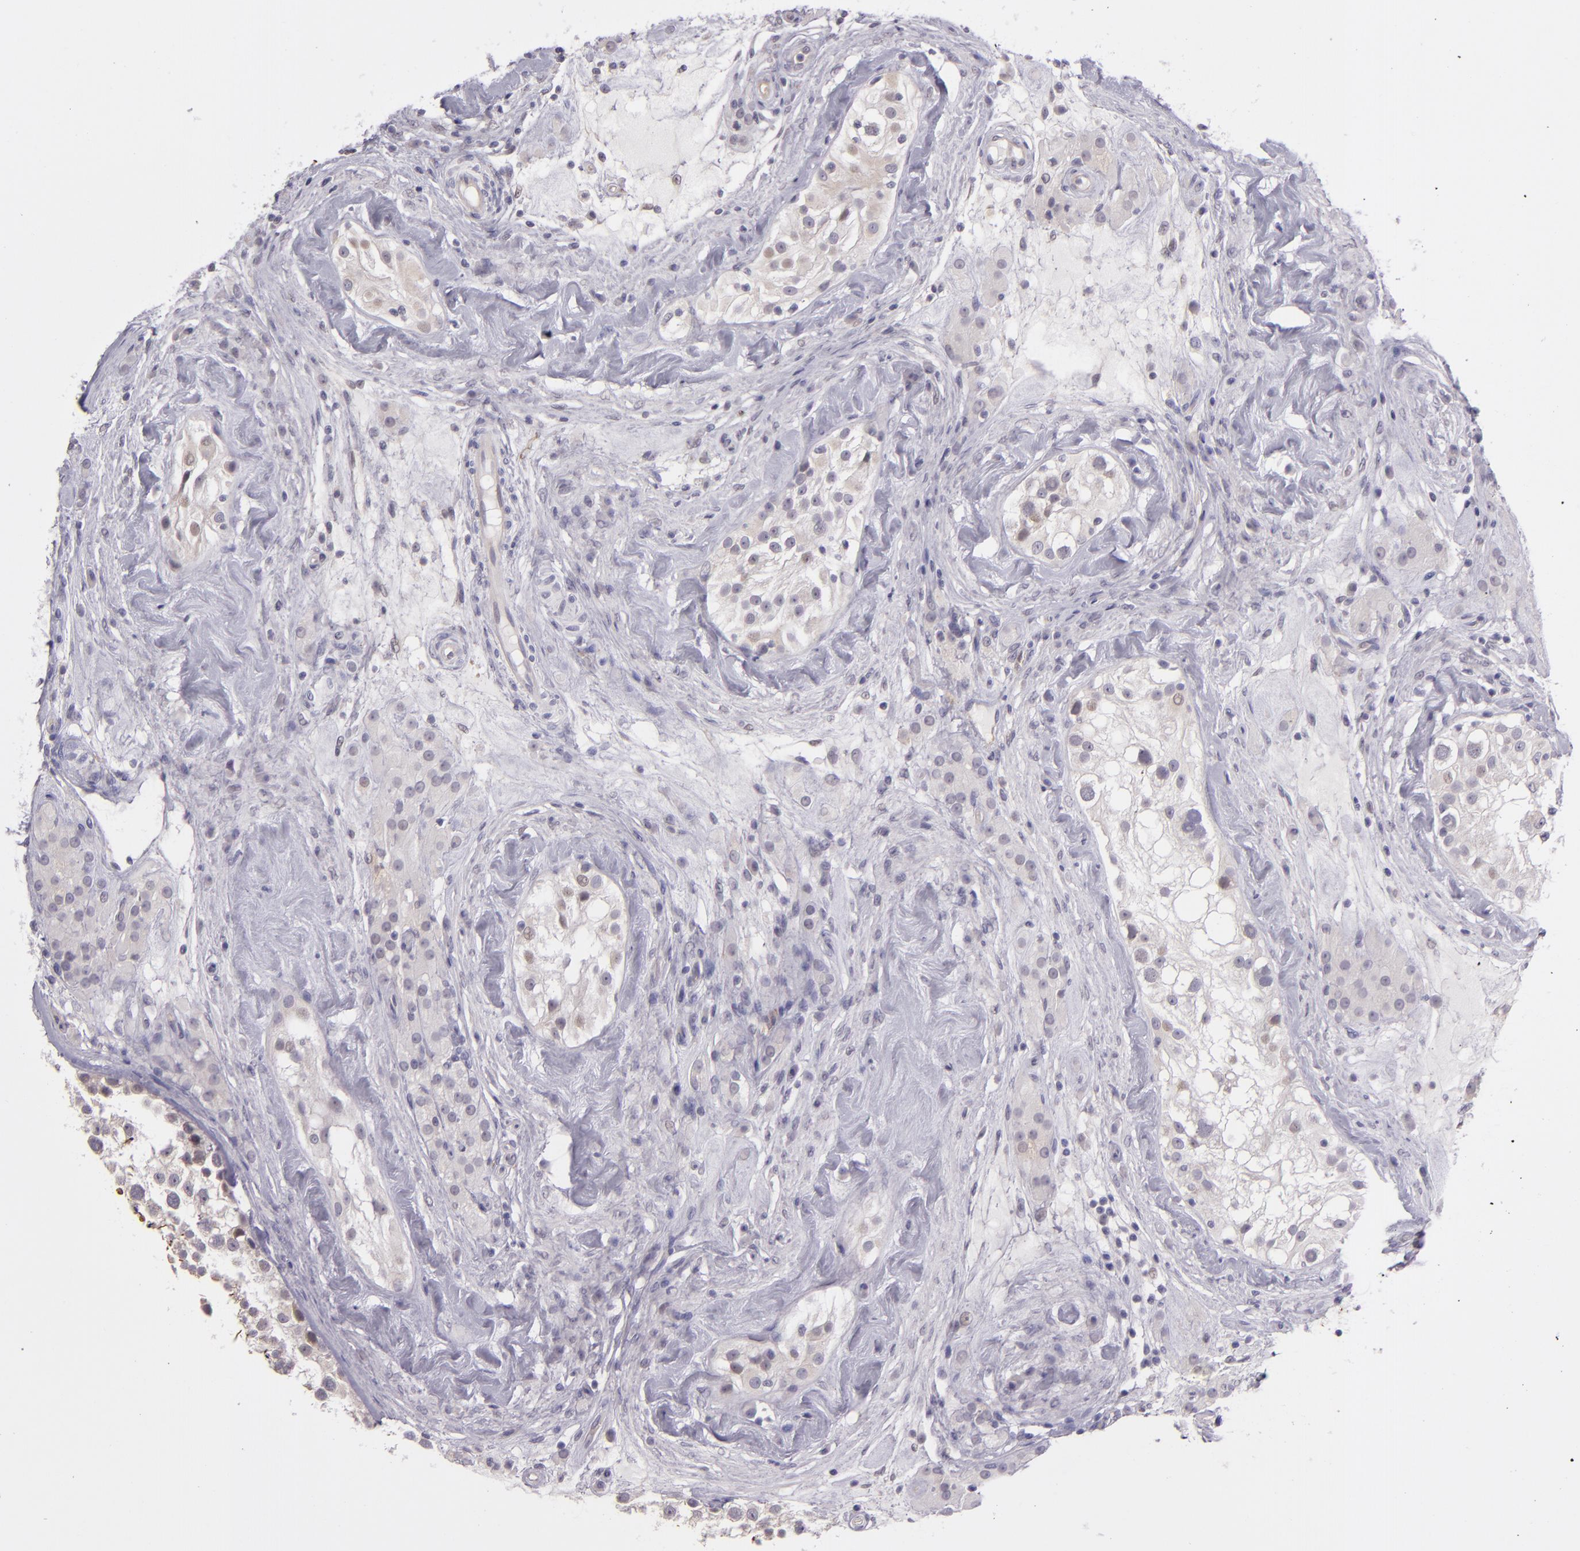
{"staining": {"intensity": "strong", "quantity": "<25%", "location": "cytoplasmic/membranous"}, "tissue": "testis", "cell_type": "Cells in seminiferous ducts", "image_type": "normal", "snomed": [{"axis": "morphology", "description": "Normal tissue, NOS"}, {"axis": "topography", "description": "Testis"}], "caption": "Protein positivity by immunohistochemistry (IHC) displays strong cytoplasmic/membranous positivity in approximately <25% of cells in seminiferous ducts in benign testis.", "gene": "SNCB", "patient": {"sex": "male", "age": 46}}